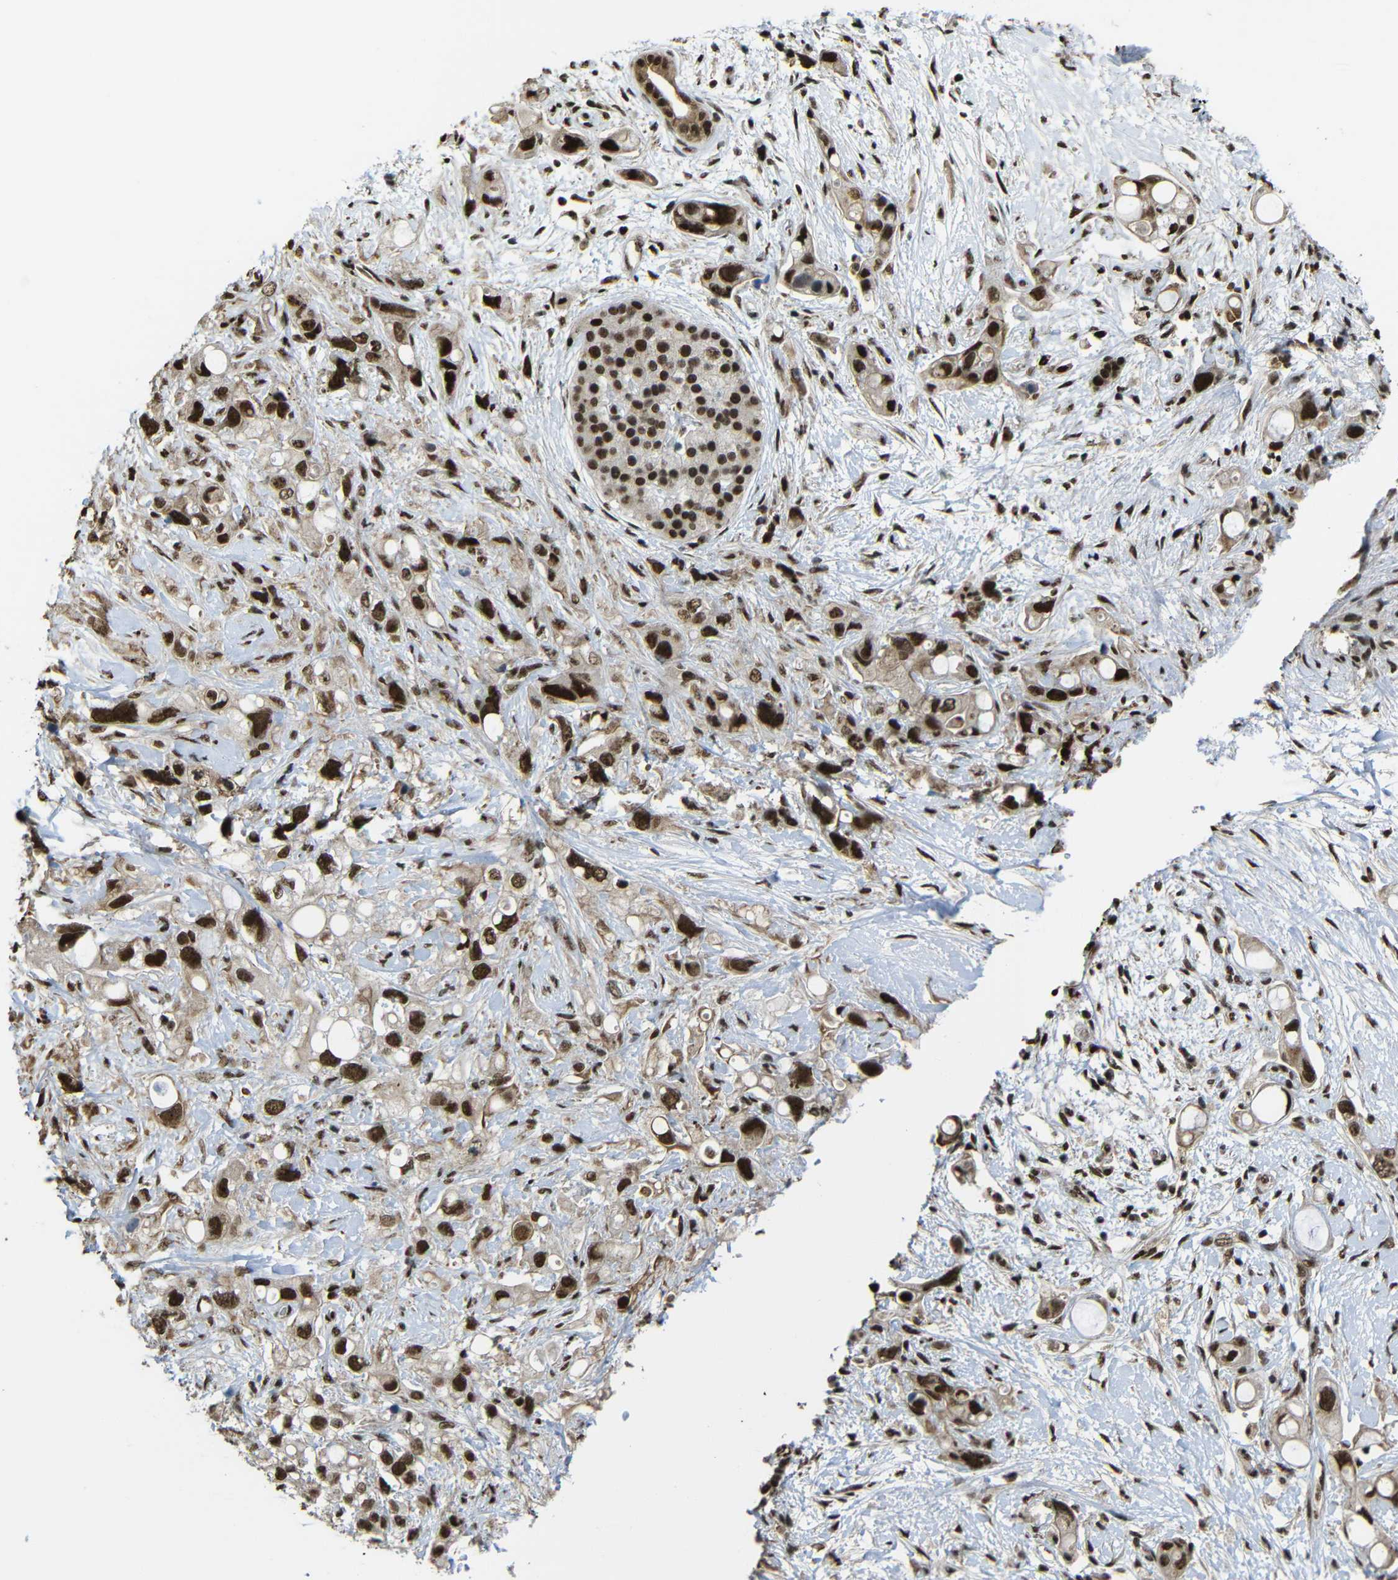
{"staining": {"intensity": "strong", "quantity": ">75%", "location": "cytoplasmic/membranous,nuclear"}, "tissue": "pancreatic cancer", "cell_type": "Tumor cells", "image_type": "cancer", "snomed": [{"axis": "morphology", "description": "Adenocarcinoma, NOS"}, {"axis": "topography", "description": "Pancreas"}], "caption": "High-magnification brightfield microscopy of pancreatic cancer (adenocarcinoma) stained with DAB (brown) and counterstained with hematoxylin (blue). tumor cells exhibit strong cytoplasmic/membranous and nuclear positivity is seen in approximately>75% of cells.", "gene": "TCF7L2", "patient": {"sex": "female", "age": 56}}